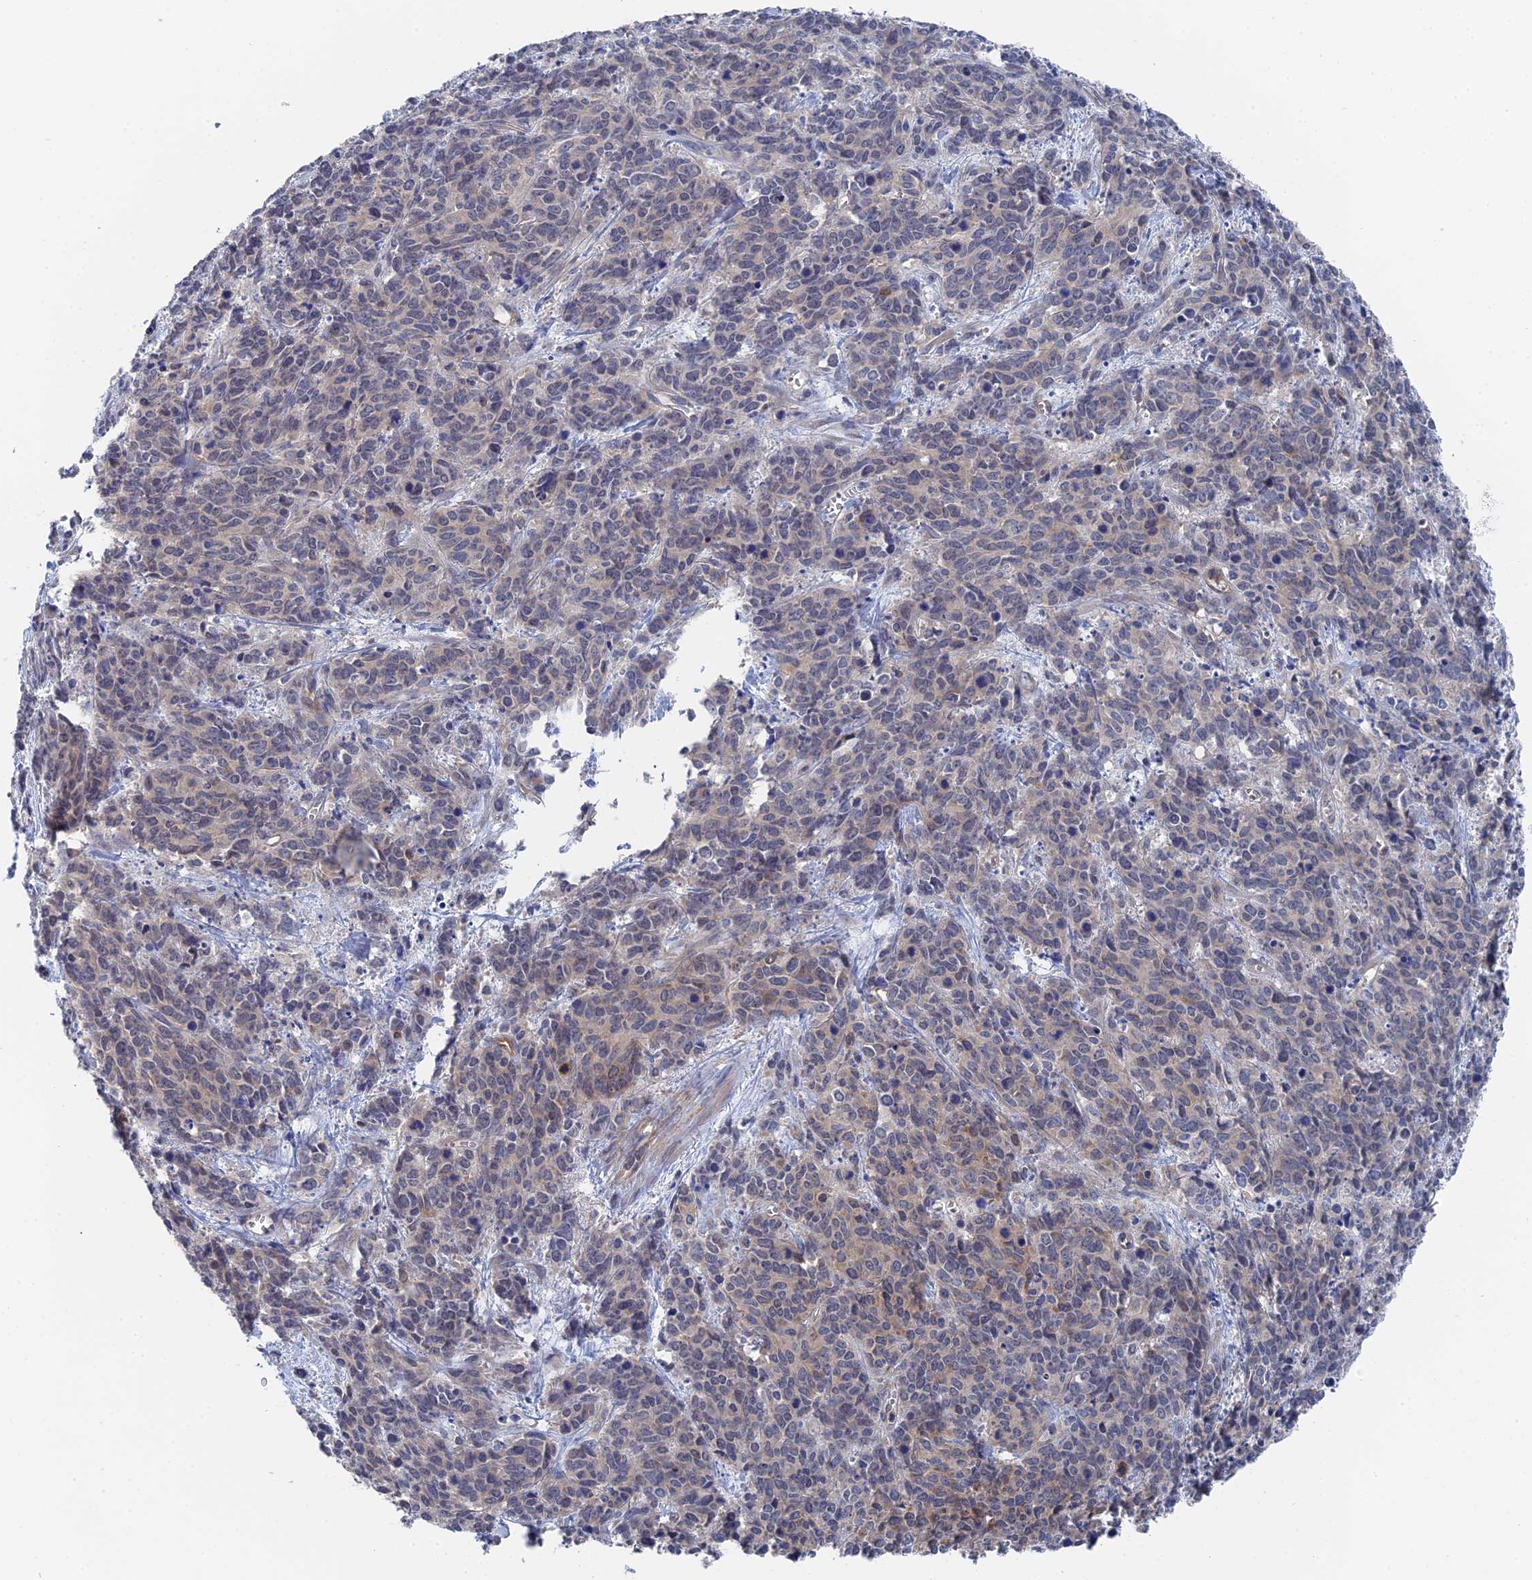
{"staining": {"intensity": "negative", "quantity": "none", "location": "none"}, "tissue": "cervical cancer", "cell_type": "Tumor cells", "image_type": "cancer", "snomed": [{"axis": "morphology", "description": "Squamous cell carcinoma, NOS"}, {"axis": "topography", "description": "Cervix"}], "caption": "Micrograph shows no significant protein expression in tumor cells of cervical cancer.", "gene": "MTHFSD", "patient": {"sex": "female", "age": 60}}